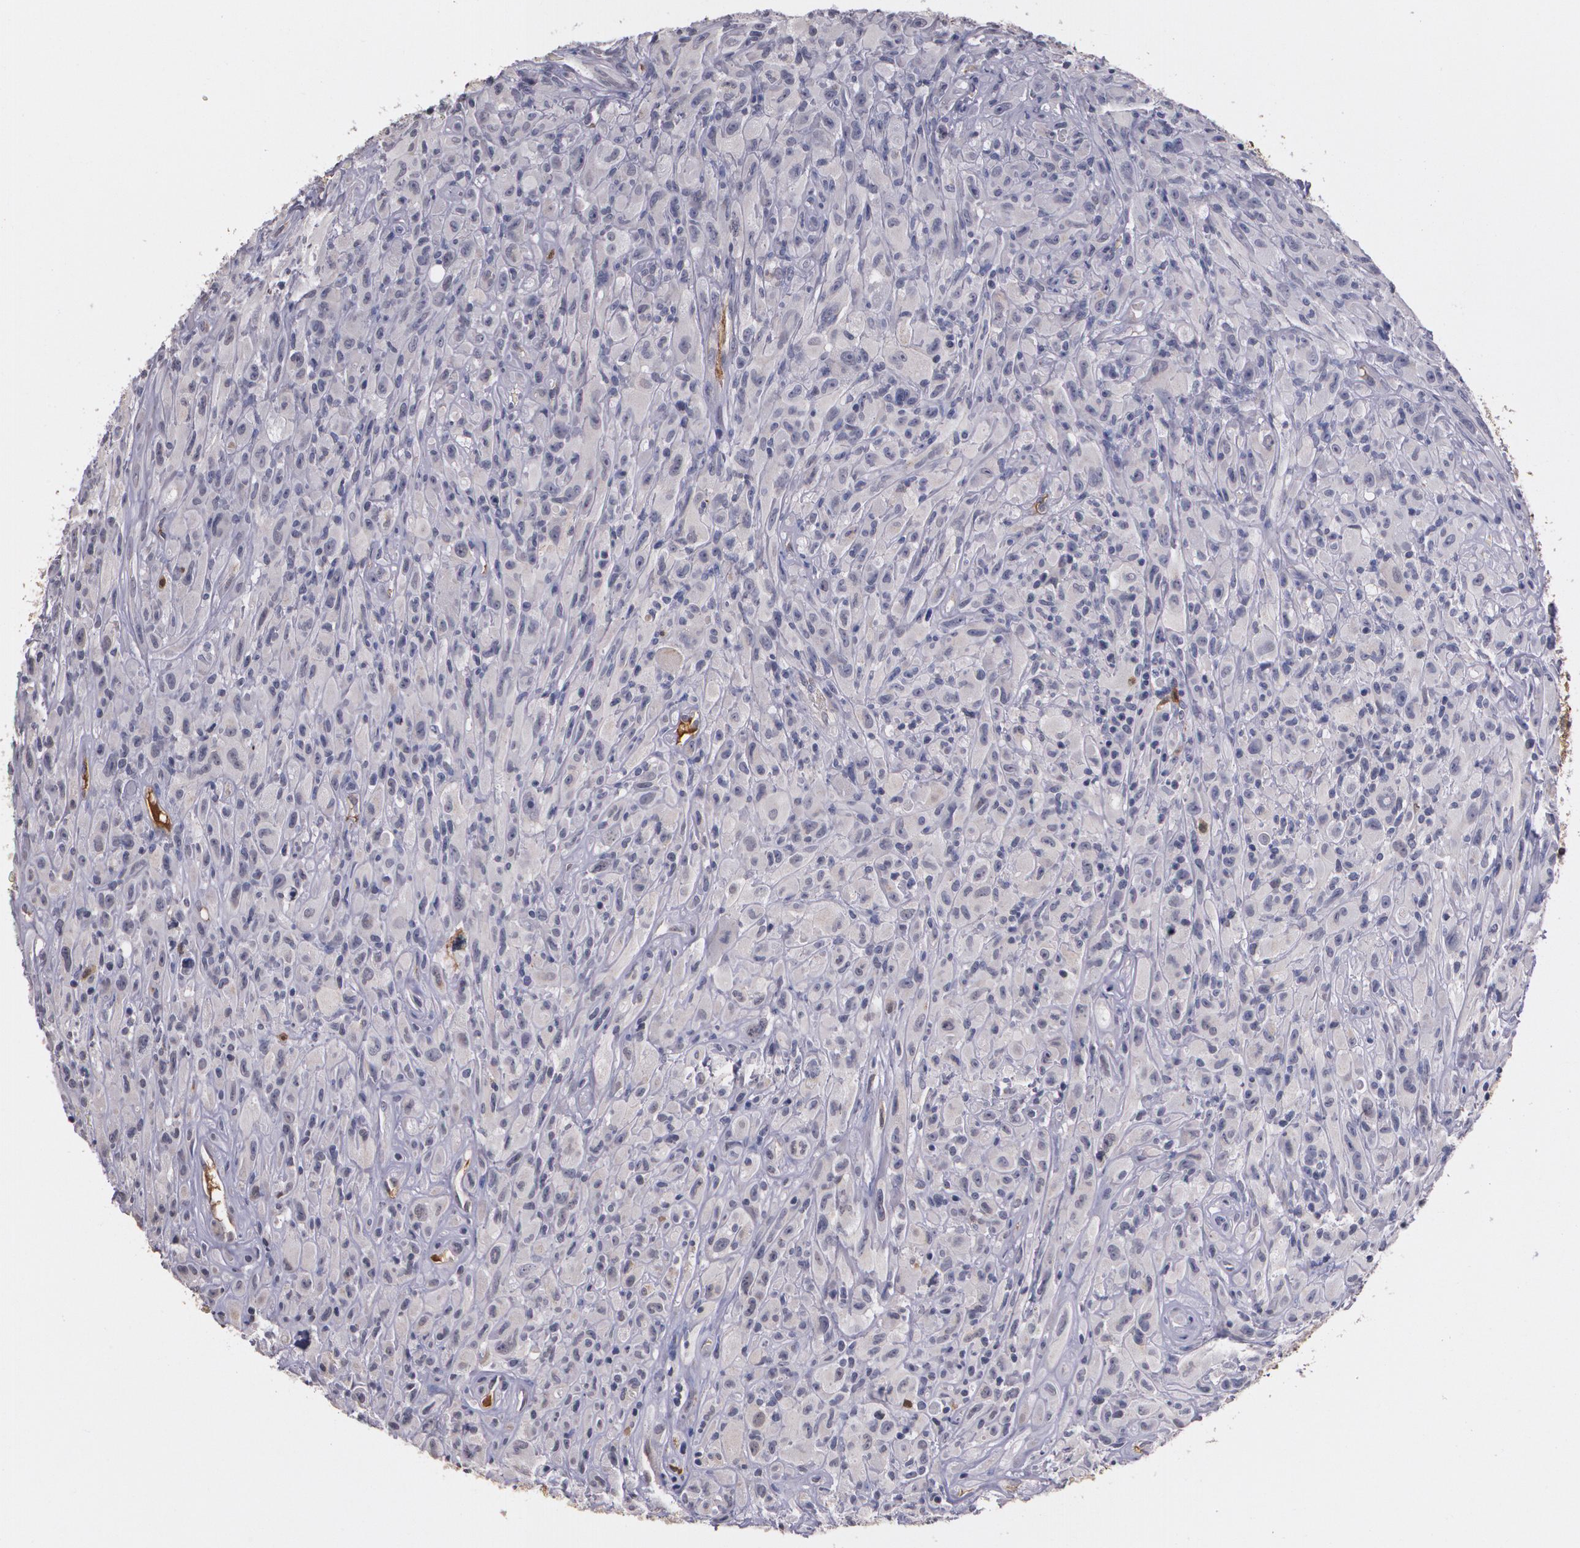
{"staining": {"intensity": "negative", "quantity": "none", "location": "none"}, "tissue": "glioma", "cell_type": "Tumor cells", "image_type": "cancer", "snomed": [{"axis": "morphology", "description": "Glioma, malignant, High grade"}, {"axis": "topography", "description": "Brain"}], "caption": "DAB (3,3'-diaminobenzidine) immunohistochemical staining of malignant high-grade glioma demonstrates no significant positivity in tumor cells.", "gene": "PTS", "patient": {"sex": "male", "age": 48}}